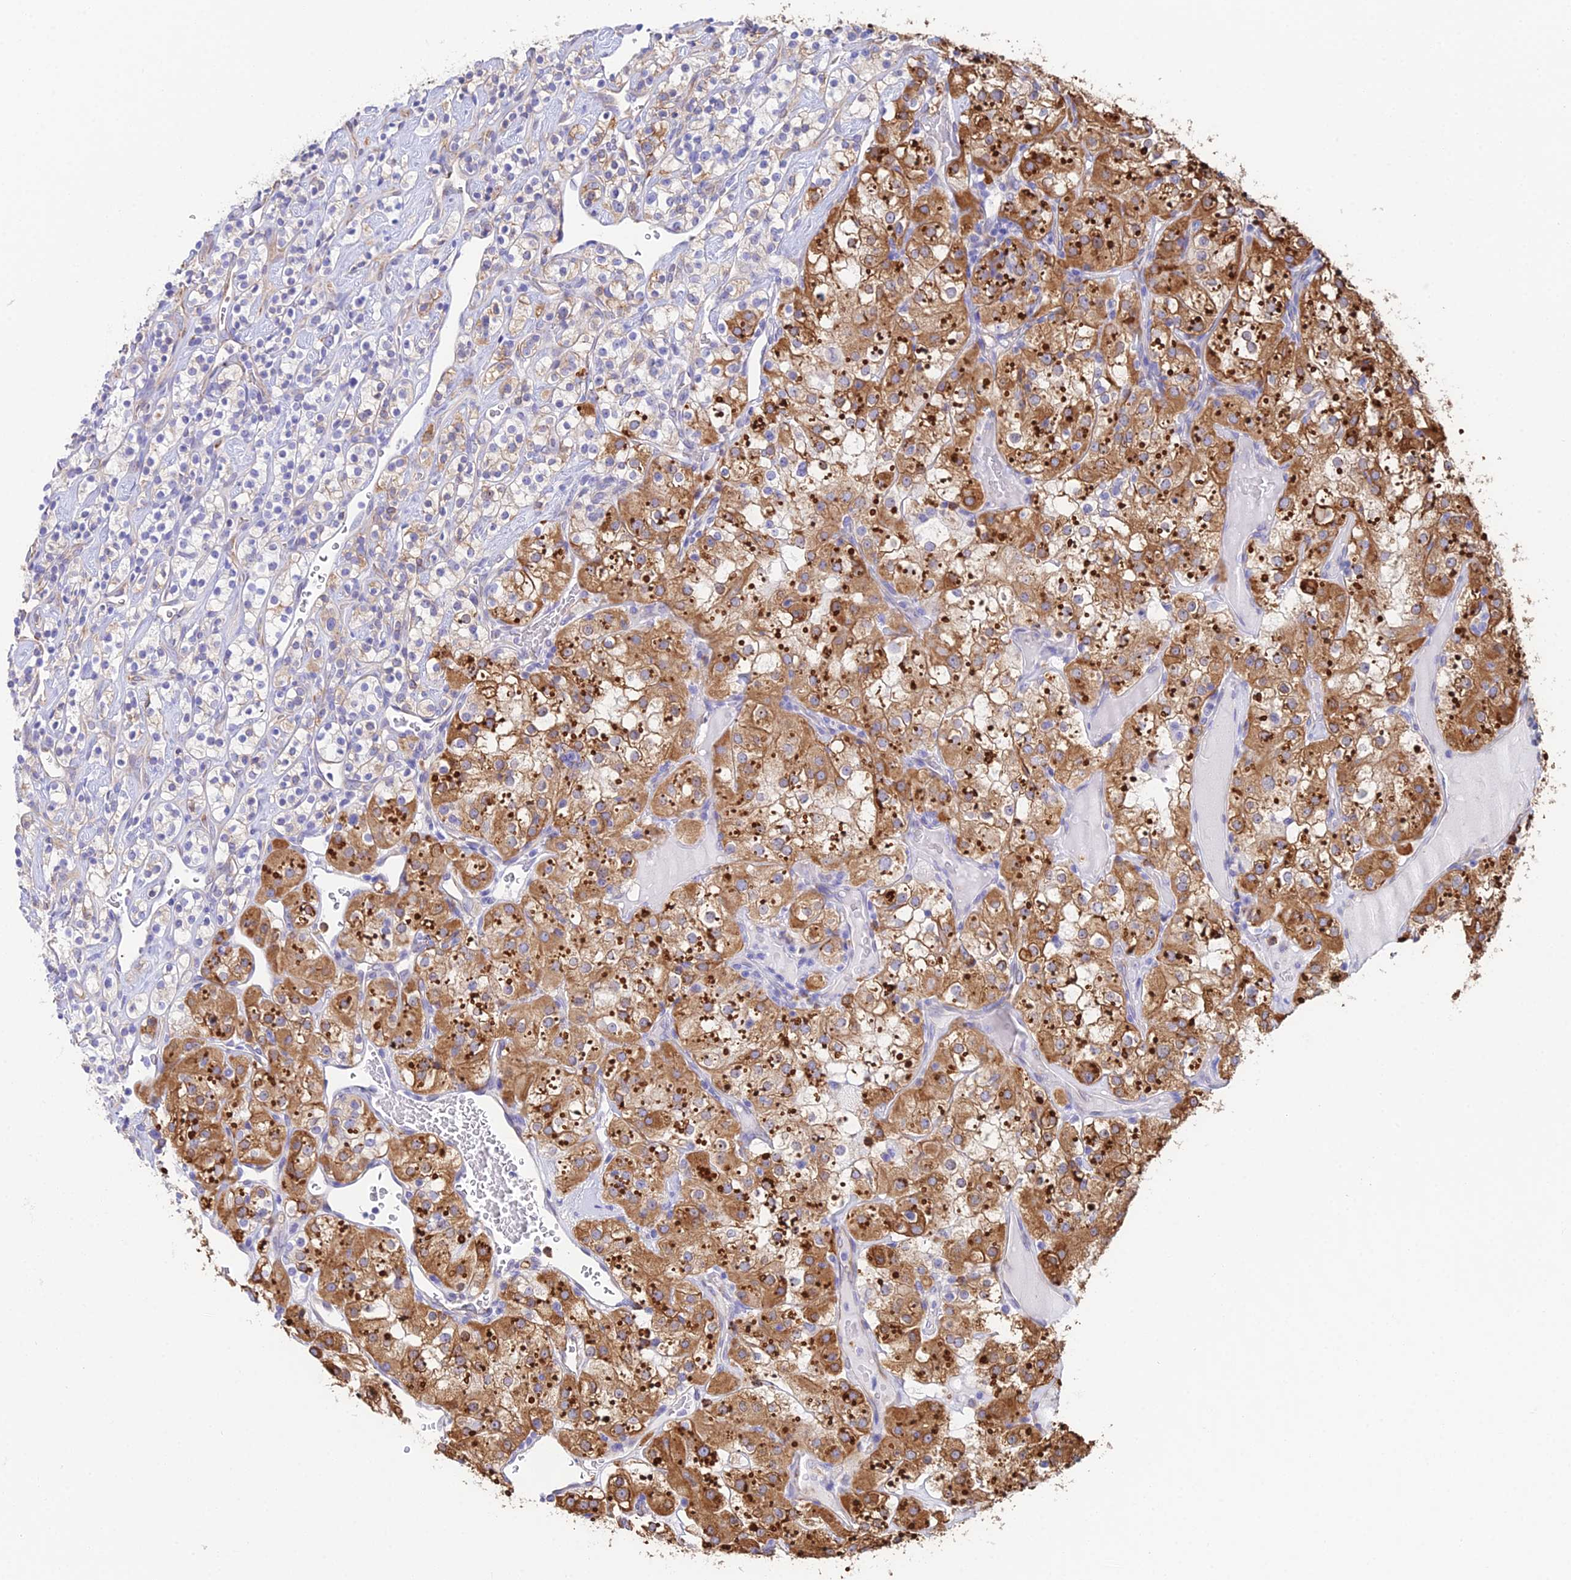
{"staining": {"intensity": "moderate", "quantity": "25%-75%", "location": "cytoplasmic/membranous"}, "tissue": "renal cancer", "cell_type": "Tumor cells", "image_type": "cancer", "snomed": [{"axis": "morphology", "description": "Adenocarcinoma, NOS"}, {"axis": "topography", "description": "Kidney"}], "caption": "Moderate cytoplasmic/membranous positivity for a protein is appreciated in about 25%-75% of tumor cells of renal cancer using immunohistochemistry.", "gene": "MXRA7", "patient": {"sex": "male", "age": 77}}